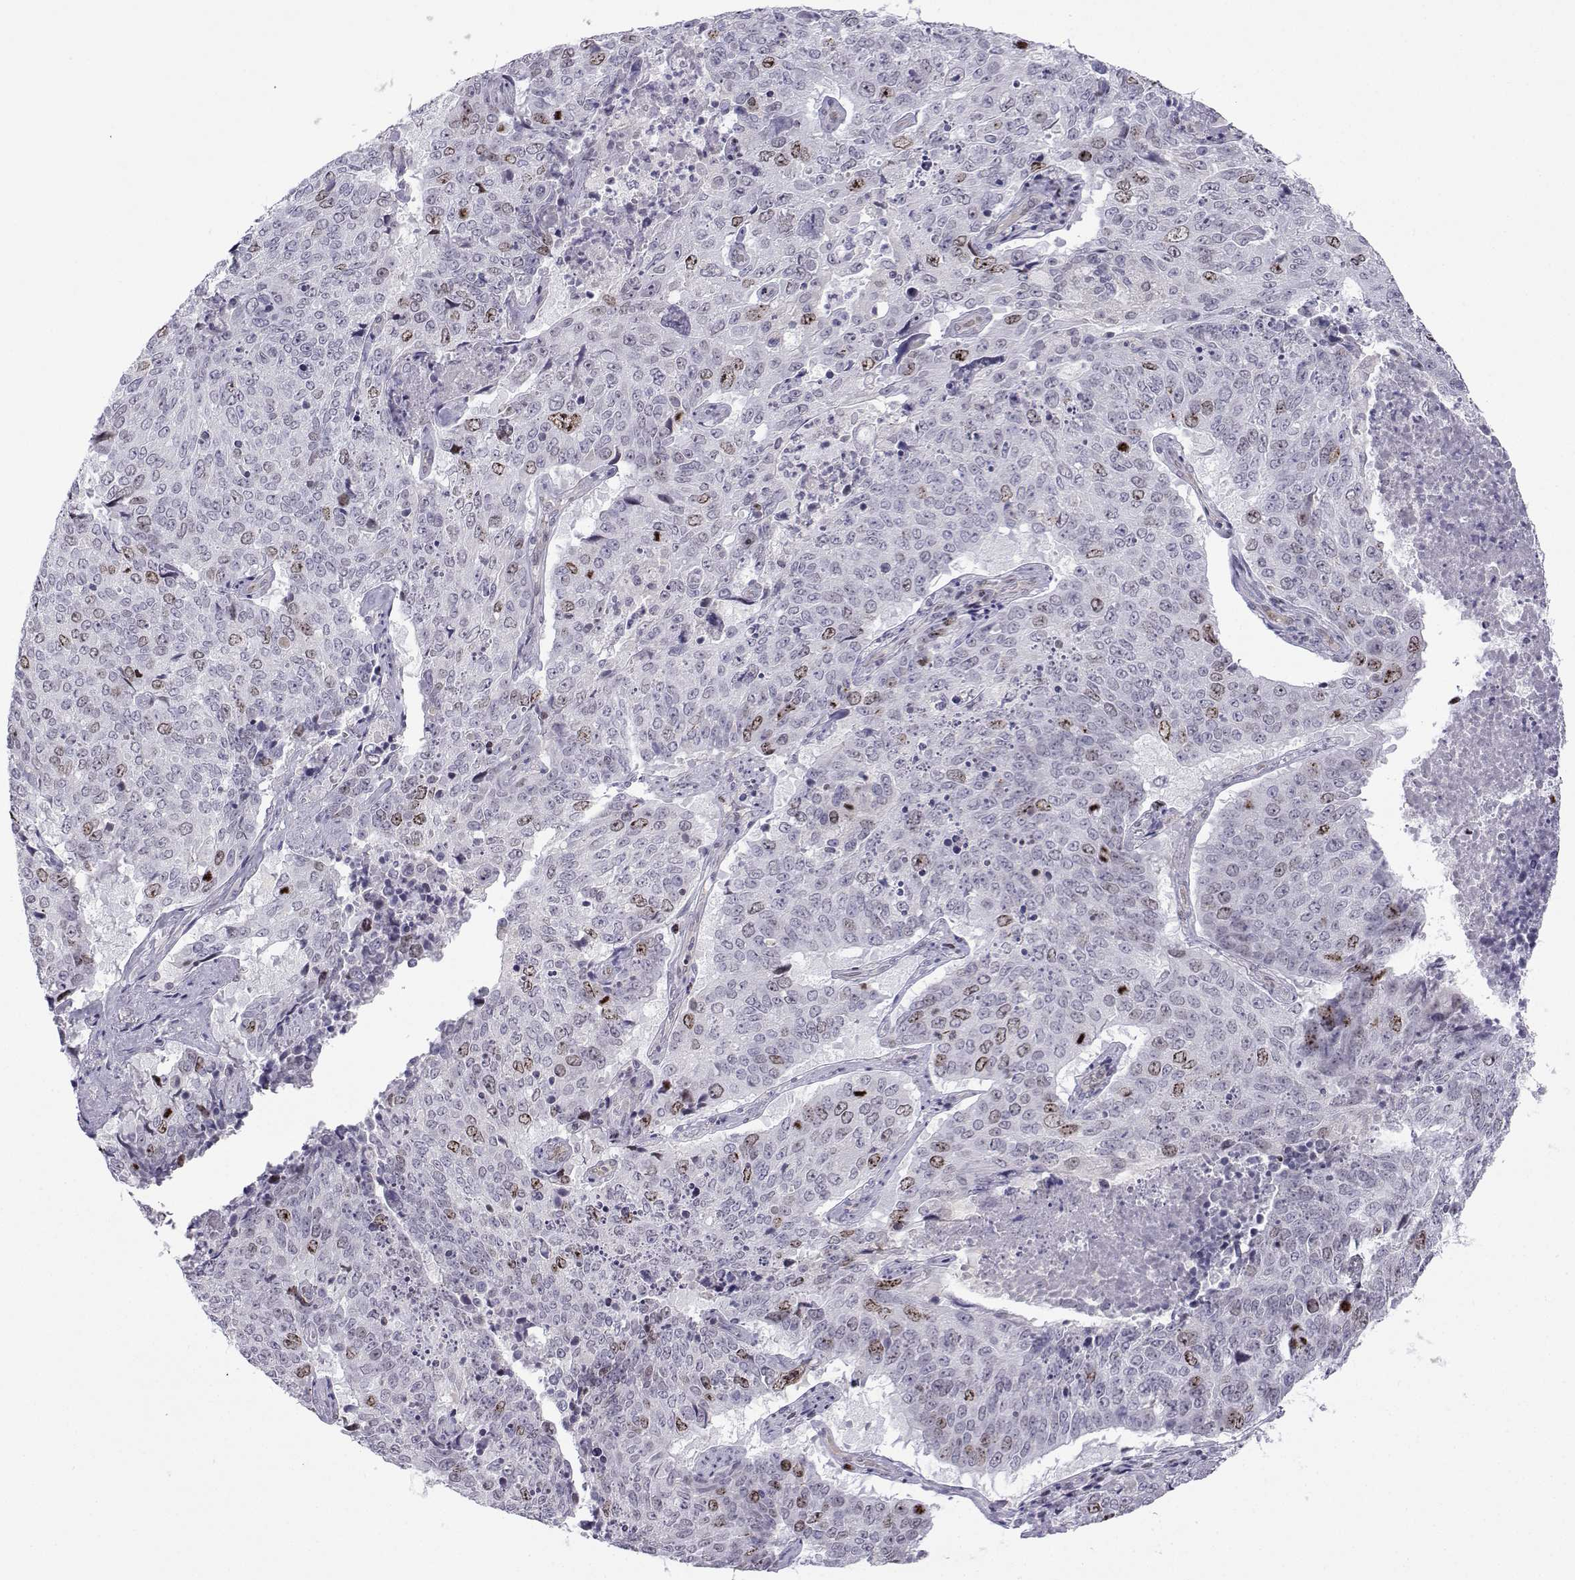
{"staining": {"intensity": "moderate", "quantity": "<25%", "location": "cytoplasmic/membranous,nuclear"}, "tissue": "lung cancer", "cell_type": "Tumor cells", "image_type": "cancer", "snomed": [{"axis": "morphology", "description": "Normal tissue, NOS"}, {"axis": "morphology", "description": "Squamous cell carcinoma, NOS"}, {"axis": "topography", "description": "Bronchus"}, {"axis": "topography", "description": "Lung"}], "caption": "Brown immunohistochemical staining in human lung squamous cell carcinoma exhibits moderate cytoplasmic/membranous and nuclear expression in about <25% of tumor cells.", "gene": "INCENP", "patient": {"sex": "male", "age": 64}}